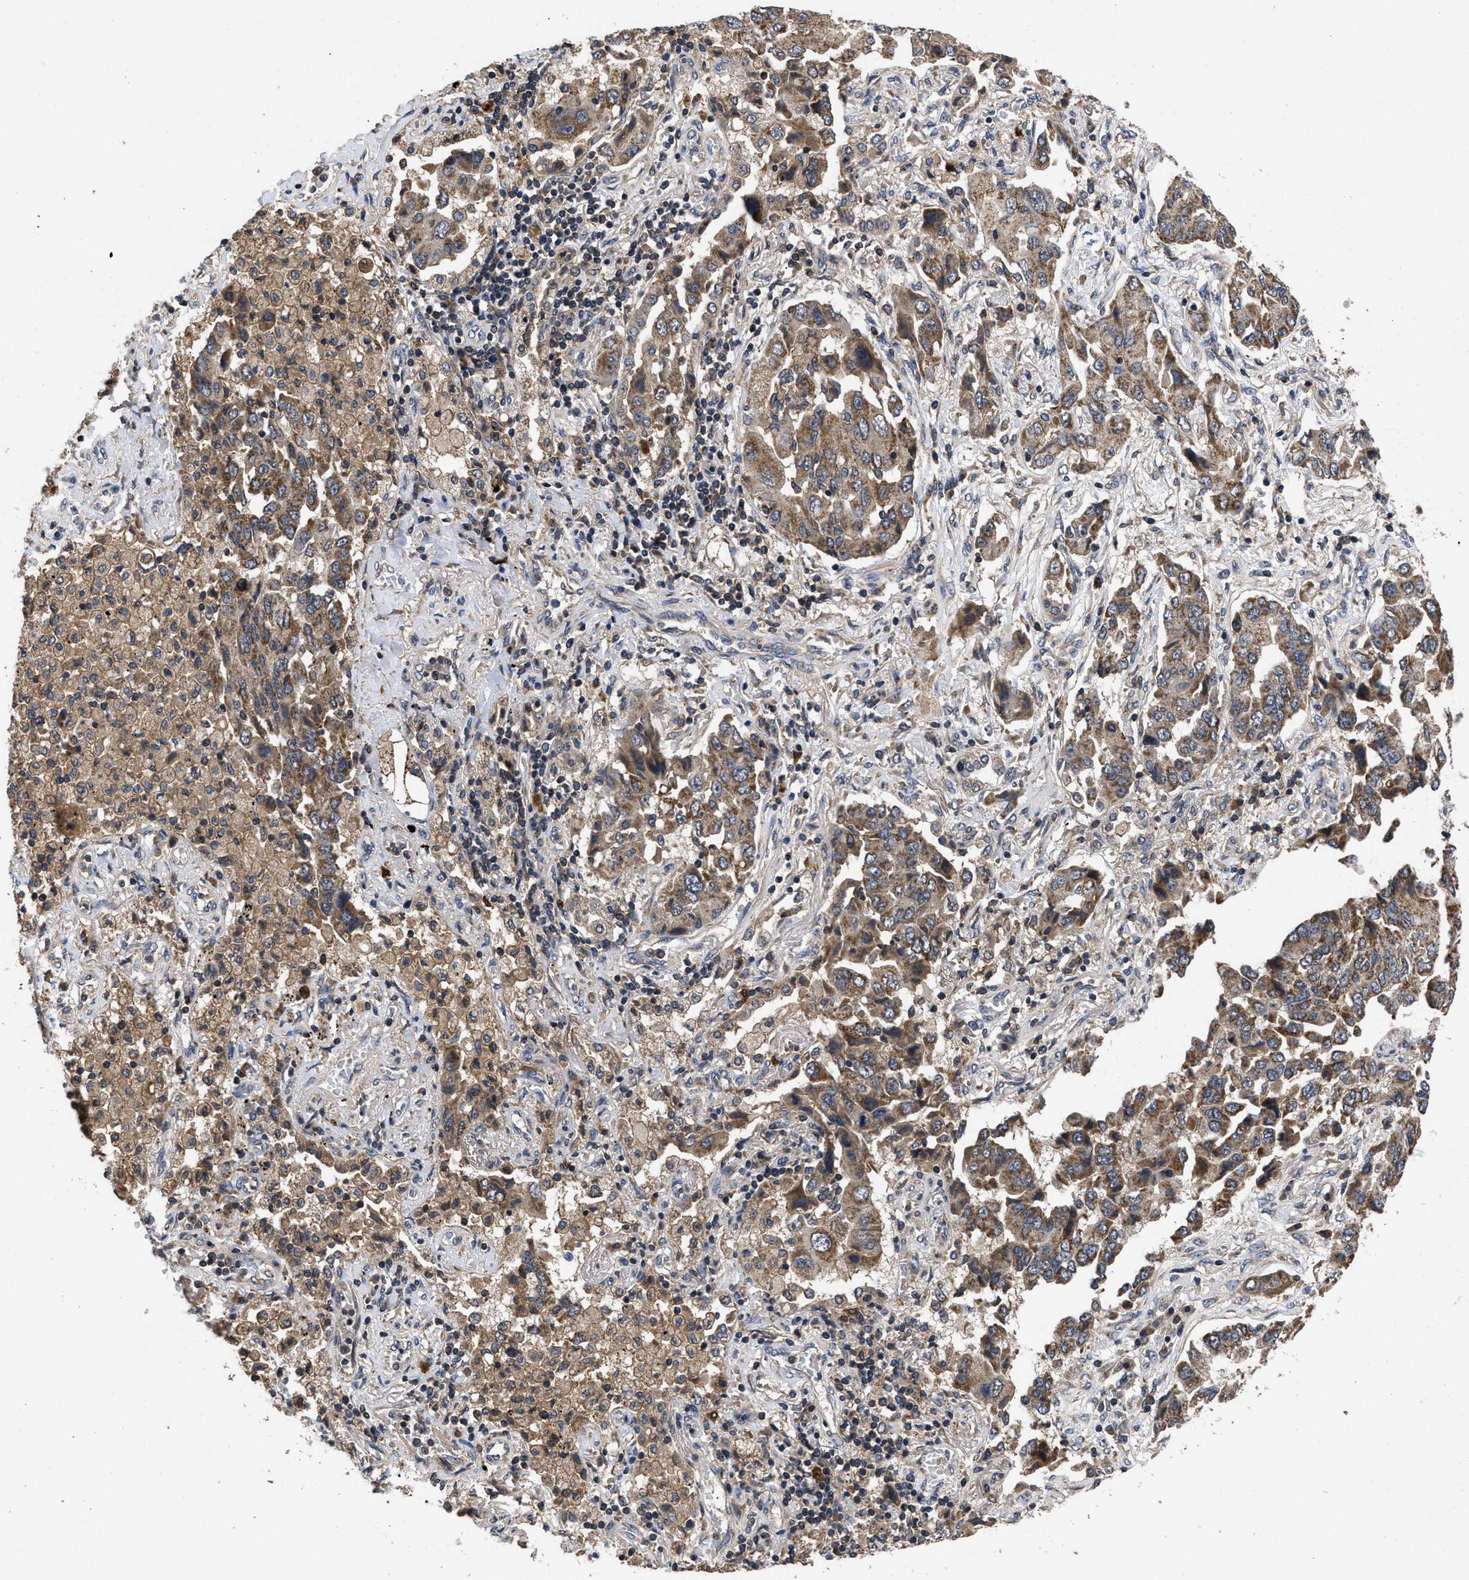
{"staining": {"intensity": "moderate", "quantity": ">75%", "location": "cytoplasmic/membranous"}, "tissue": "lung cancer", "cell_type": "Tumor cells", "image_type": "cancer", "snomed": [{"axis": "morphology", "description": "Adenocarcinoma, NOS"}, {"axis": "topography", "description": "Lung"}], "caption": "Tumor cells display moderate cytoplasmic/membranous staining in about >75% of cells in lung cancer.", "gene": "LRRC3", "patient": {"sex": "female", "age": 65}}